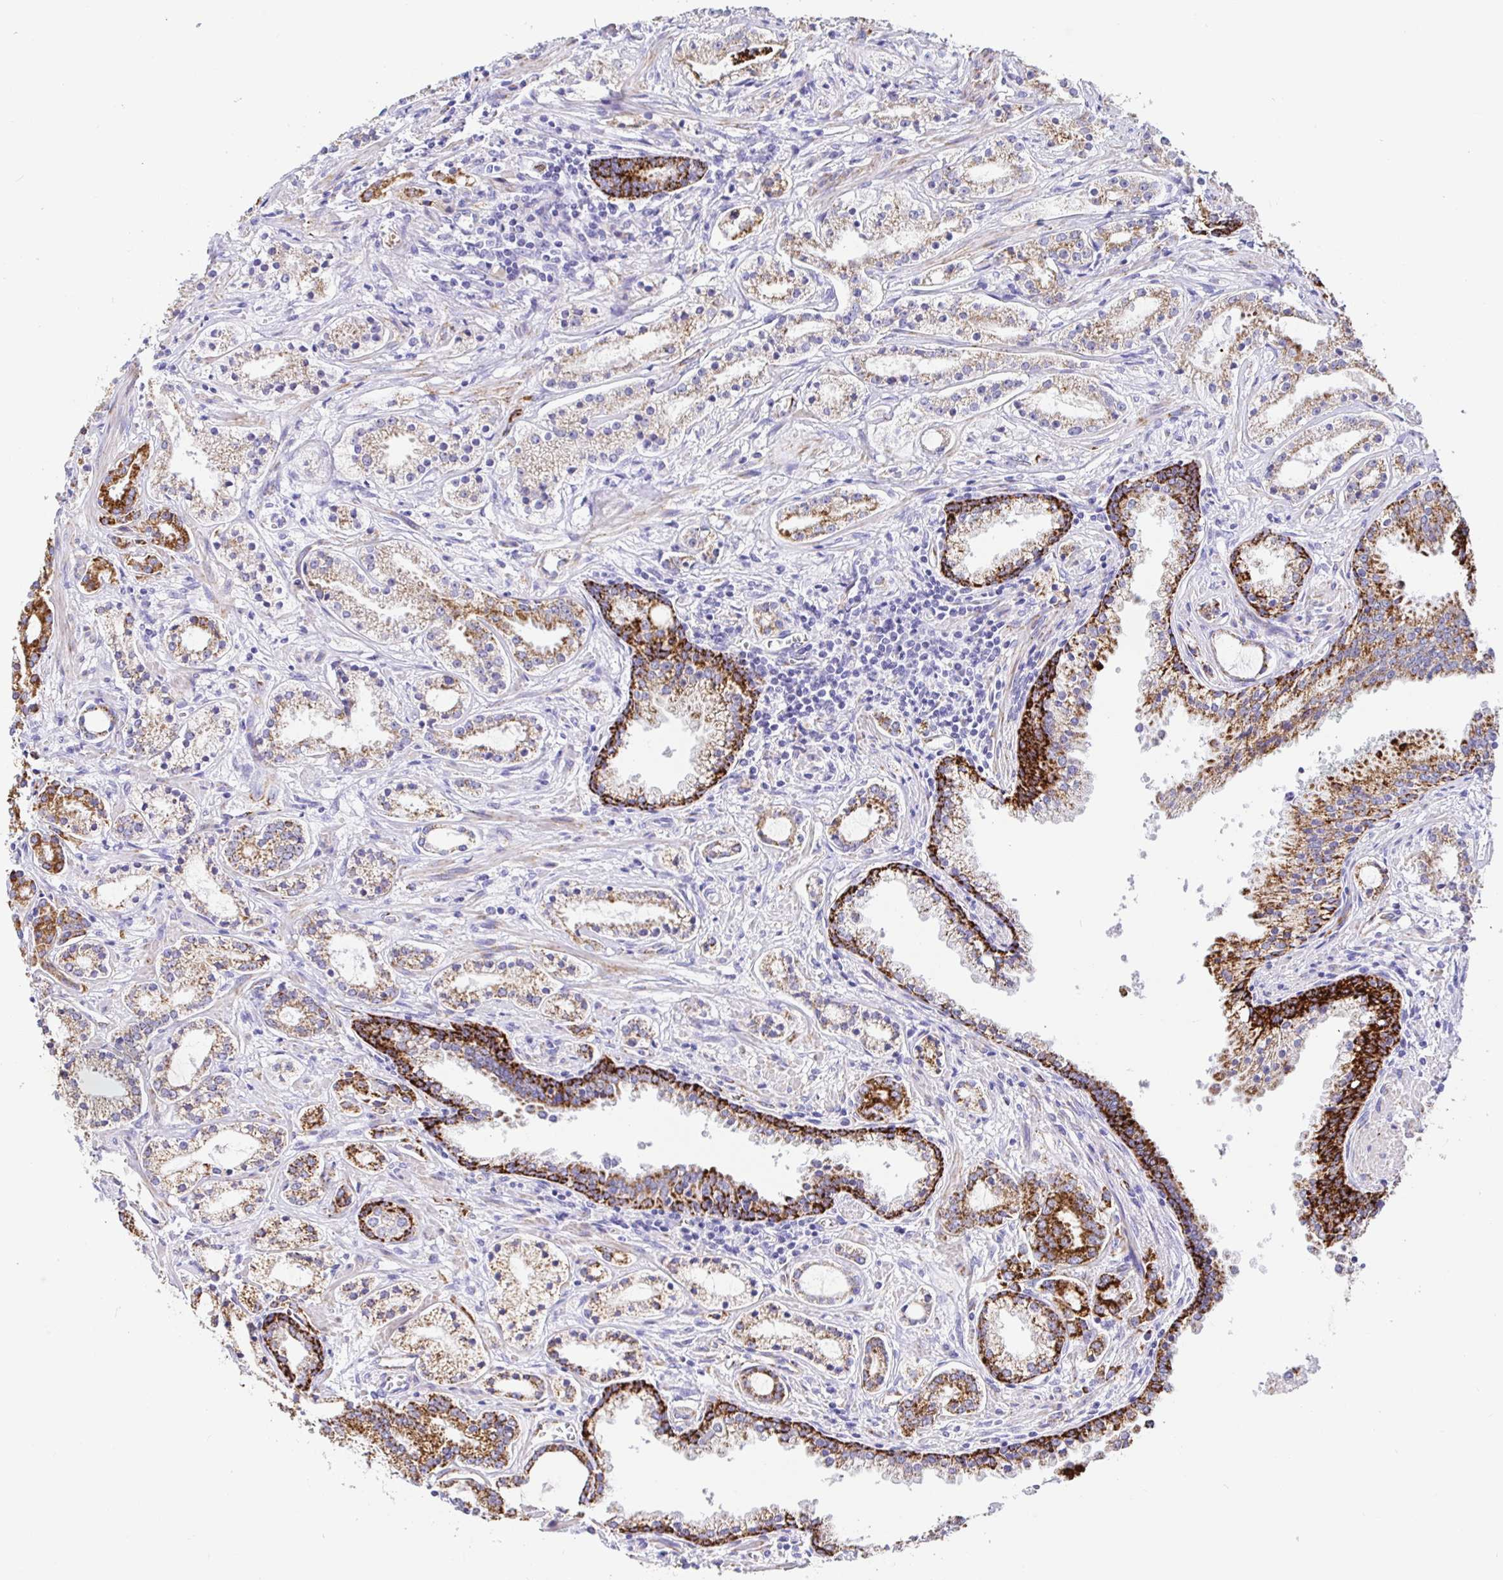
{"staining": {"intensity": "weak", "quantity": "25%-75%", "location": "cytoplasmic/membranous"}, "tissue": "prostate cancer", "cell_type": "Tumor cells", "image_type": "cancer", "snomed": [{"axis": "morphology", "description": "Adenocarcinoma, Medium grade"}, {"axis": "topography", "description": "Prostate"}], "caption": "There is low levels of weak cytoplasmic/membranous expression in tumor cells of prostate cancer (adenocarcinoma (medium-grade)), as demonstrated by immunohistochemical staining (brown color).", "gene": "MAOA", "patient": {"sex": "male", "age": 57}}